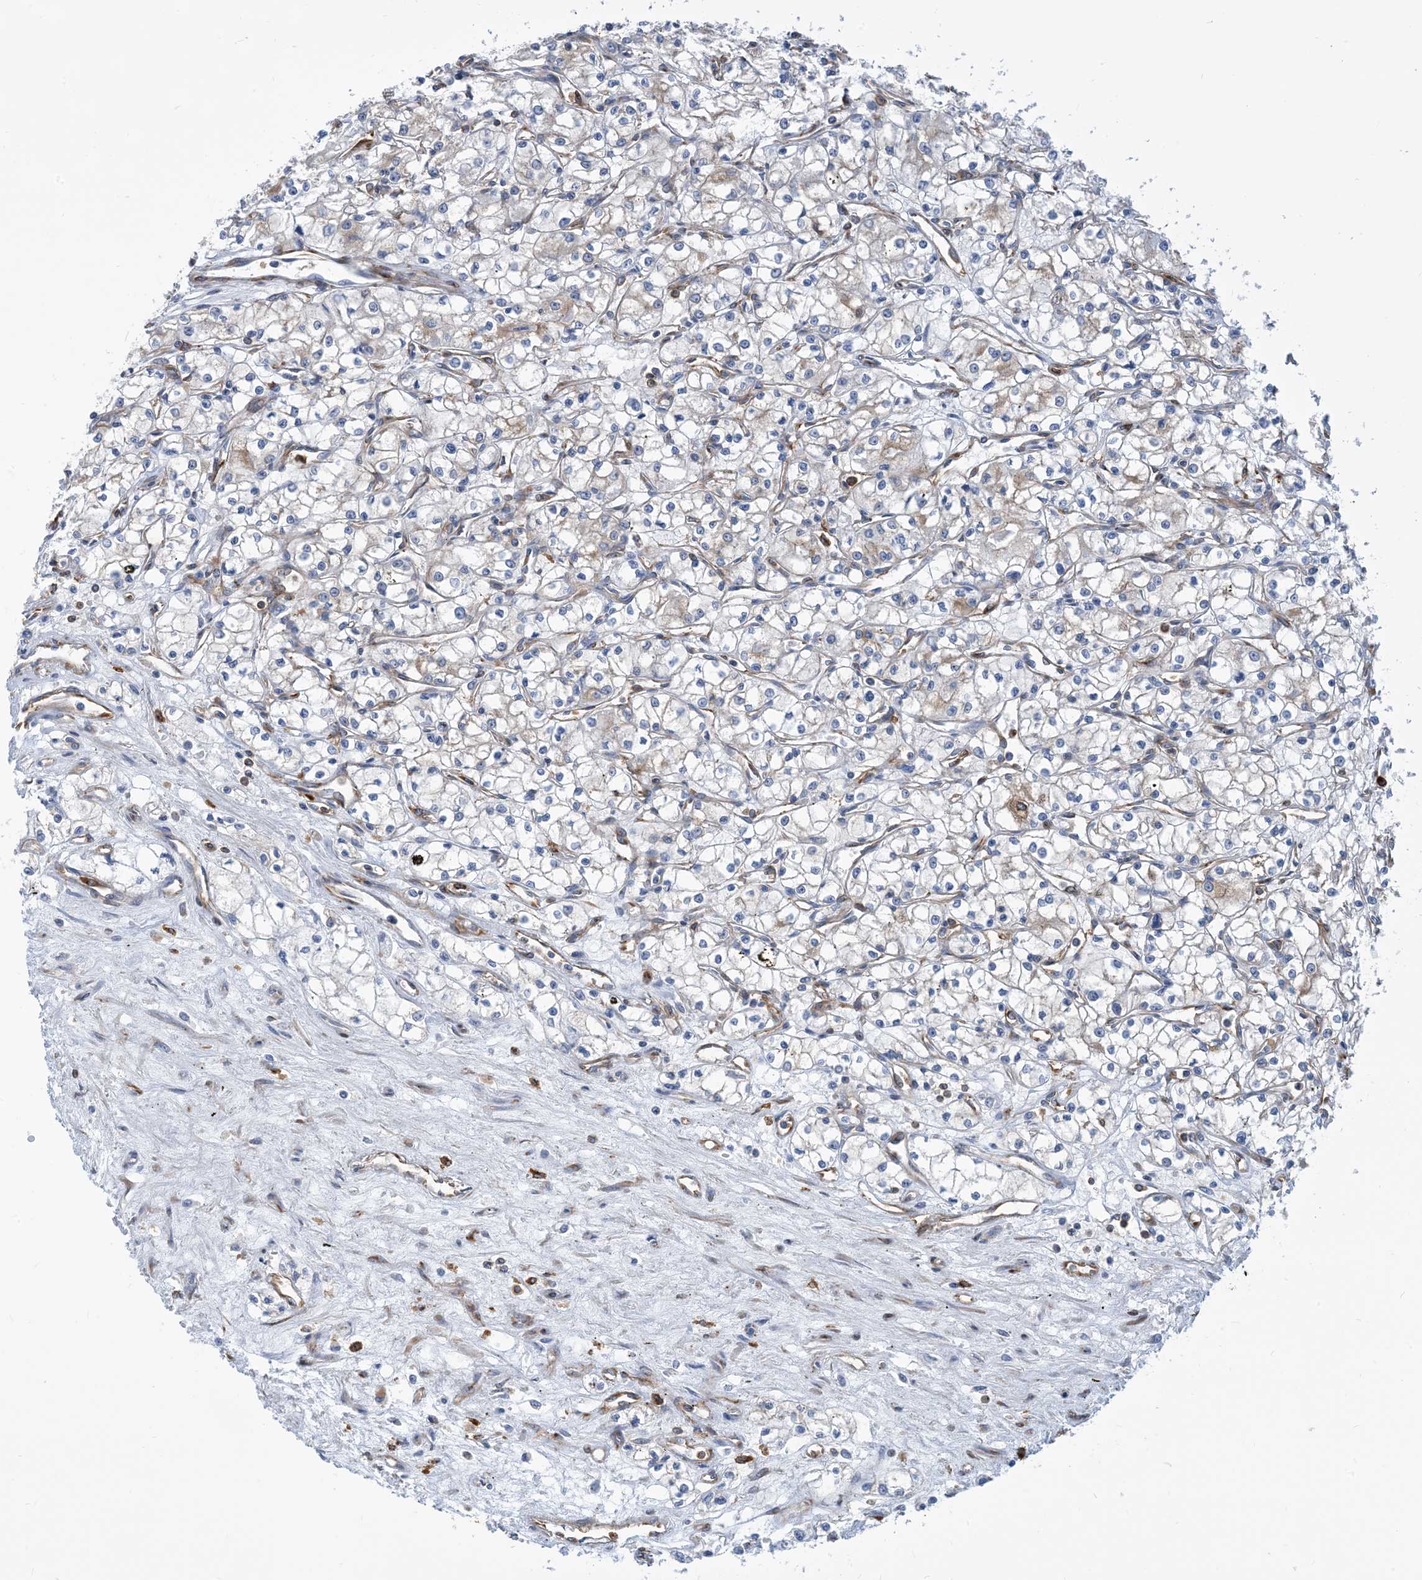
{"staining": {"intensity": "negative", "quantity": "none", "location": "none"}, "tissue": "renal cancer", "cell_type": "Tumor cells", "image_type": "cancer", "snomed": [{"axis": "morphology", "description": "Adenocarcinoma, NOS"}, {"axis": "topography", "description": "Kidney"}], "caption": "An image of renal adenocarcinoma stained for a protein shows no brown staining in tumor cells. The staining is performed using DAB (3,3'-diaminobenzidine) brown chromogen with nuclei counter-stained in using hematoxylin.", "gene": "DYNC1LI1", "patient": {"sex": "male", "age": 59}}